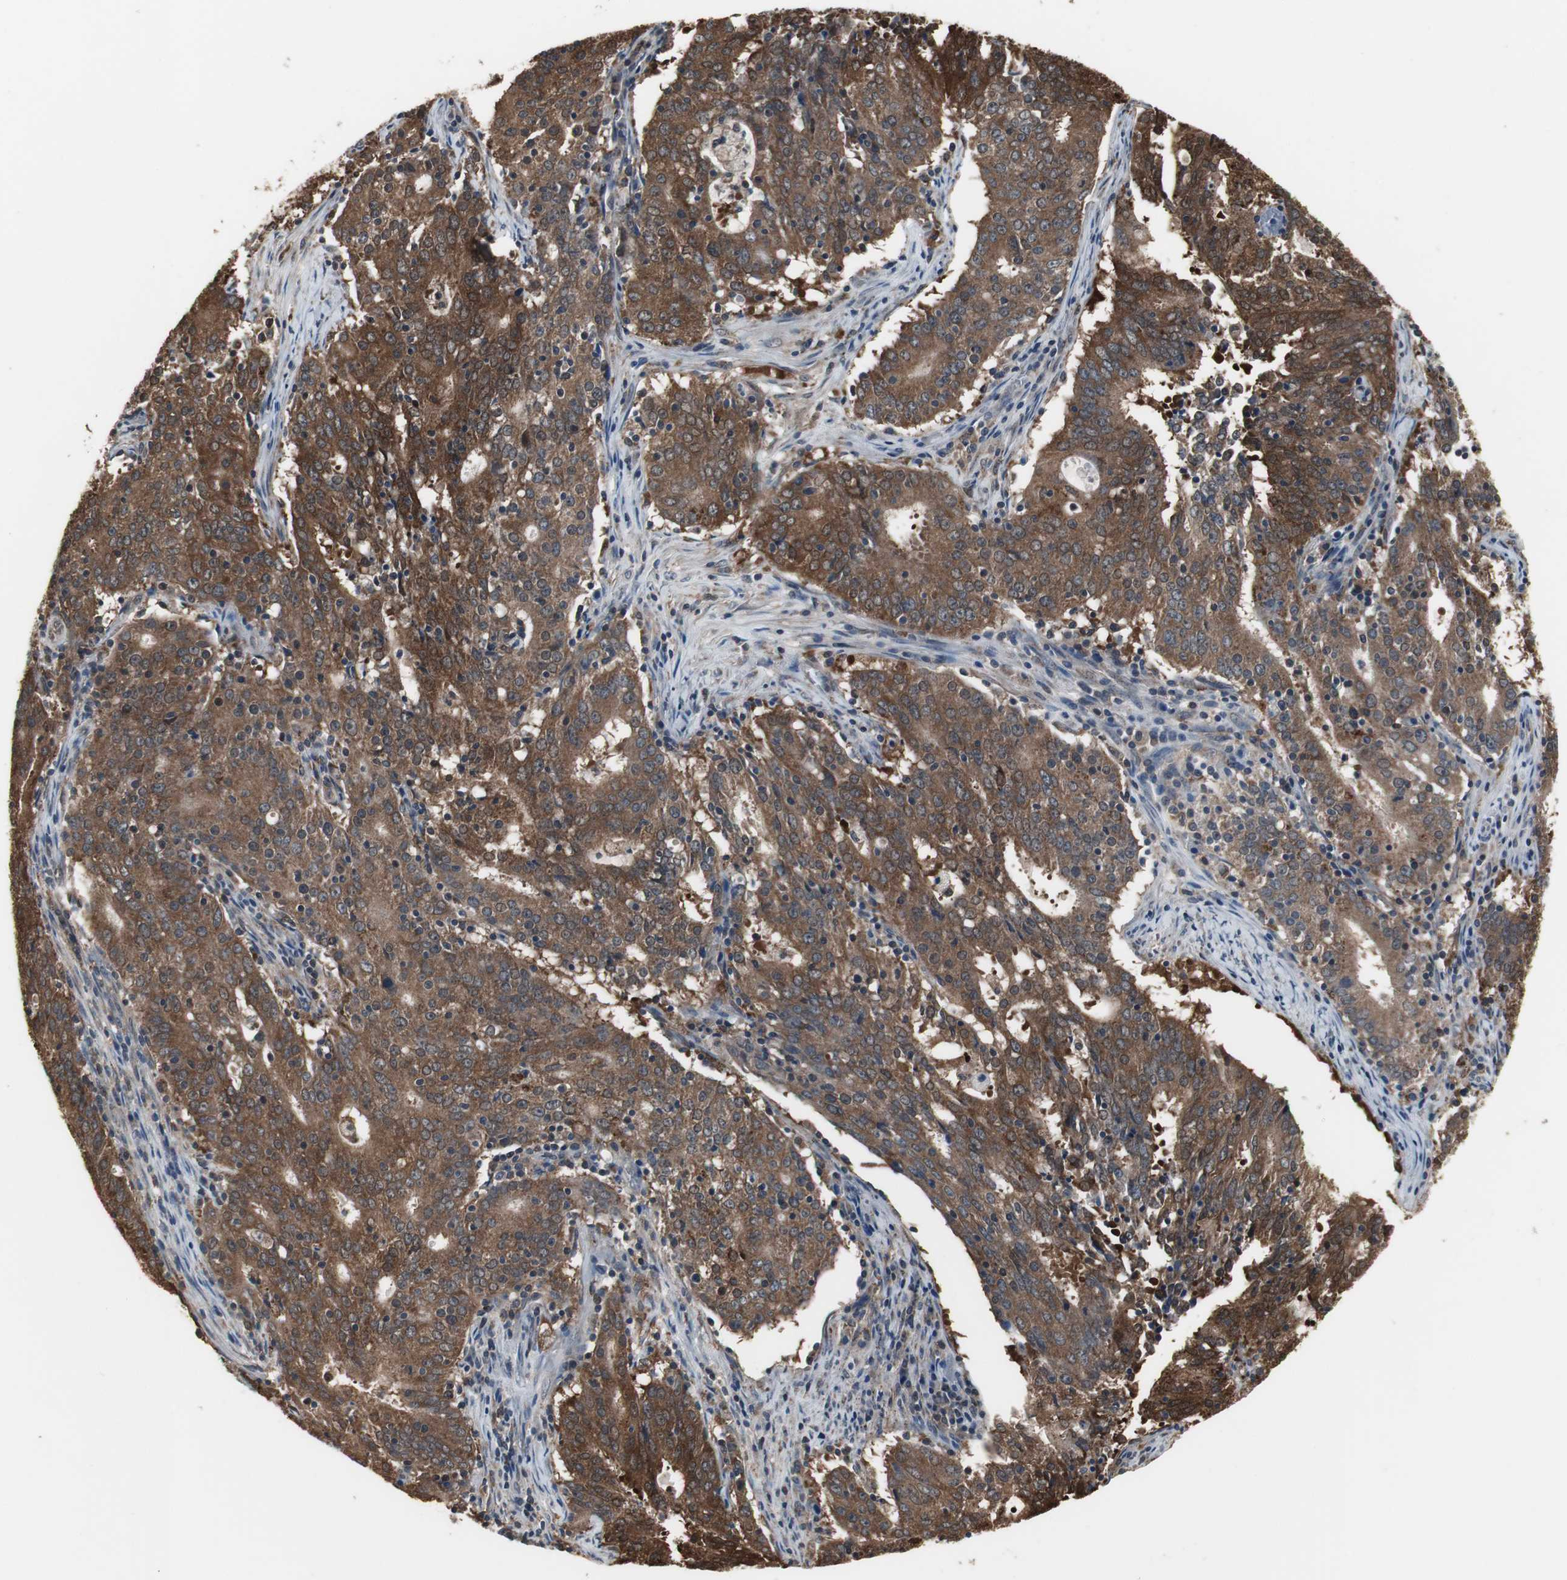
{"staining": {"intensity": "strong", "quantity": ">75%", "location": "cytoplasmic/membranous"}, "tissue": "cervical cancer", "cell_type": "Tumor cells", "image_type": "cancer", "snomed": [{"axis": "morphology", "description": "Adenocarcinoma, NOS"}, {"axis": "topography", "description": "Cervix"}], "caption": "Human adenocarcinoma (cervical) stained with a brown dye exhibits strong cytoplasmic/membranous positive staining in about >75% of tumor cells.", "gene": "ZSCAN22", "patient": {"sex": "female", "age": 44}}